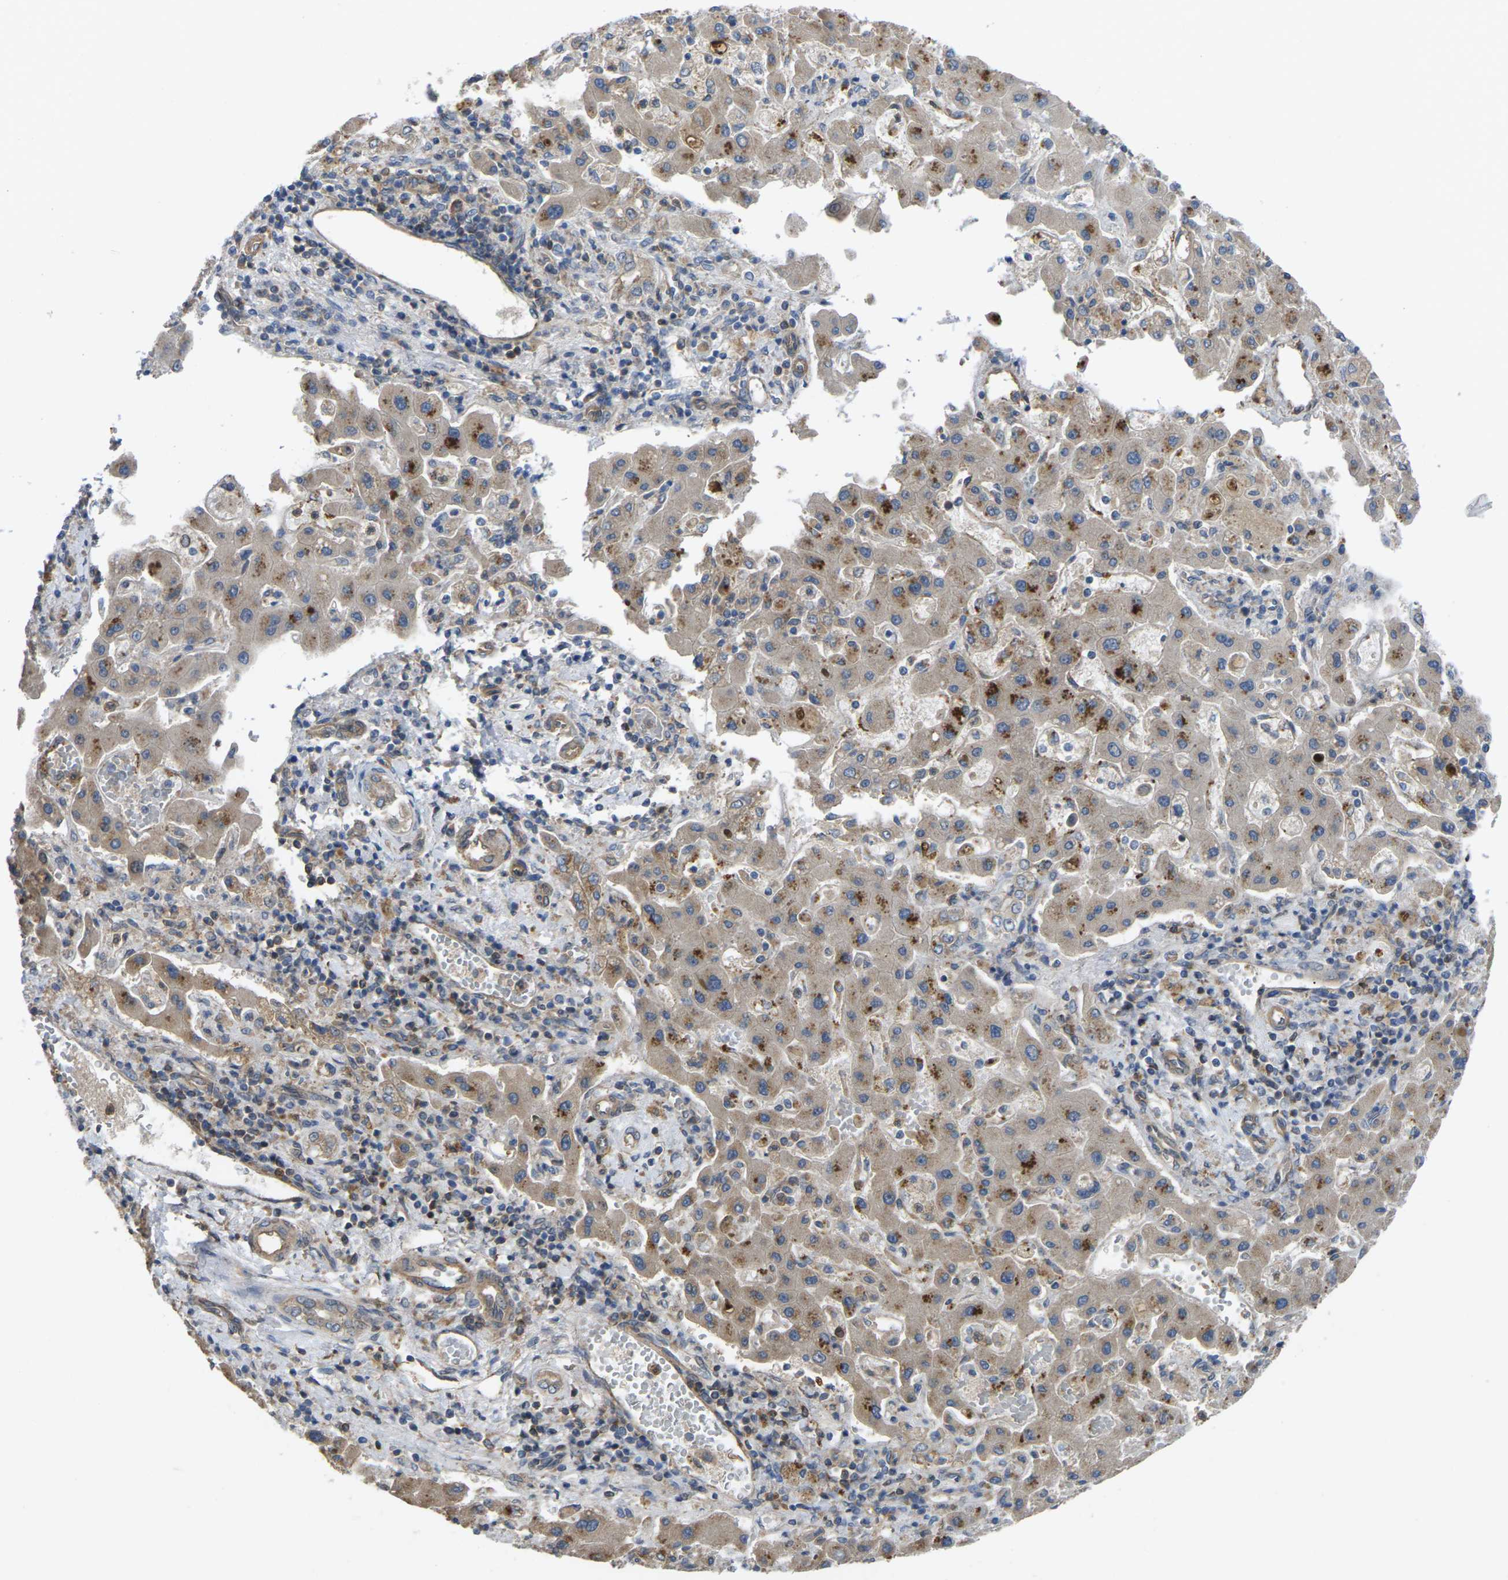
{"staining": {"intensity": "weak", "quantity": "25%-75%", "location": "cytoplasmic/membranous"}, "tissue": "liver cancer", "cell_type": "Tumor cells", "image_type": "cancer", "snomed": [{"axis": "morphology", "description": "Cholangiocarcinoma"}, {"axis": "topography", "description": "Liver"}], "caption": "DAB (3,3'-diaminobenzidine) immunohistochemical staining of cholangiocarcinoma (liver) demonstrates weak cytoplasmic/membranous protein expression in approximately 25%-75% of tumor cells. Nuclei are stained in blue.", "gene": "TIAM1", "patient": {"sex": "male", "age": 50}}